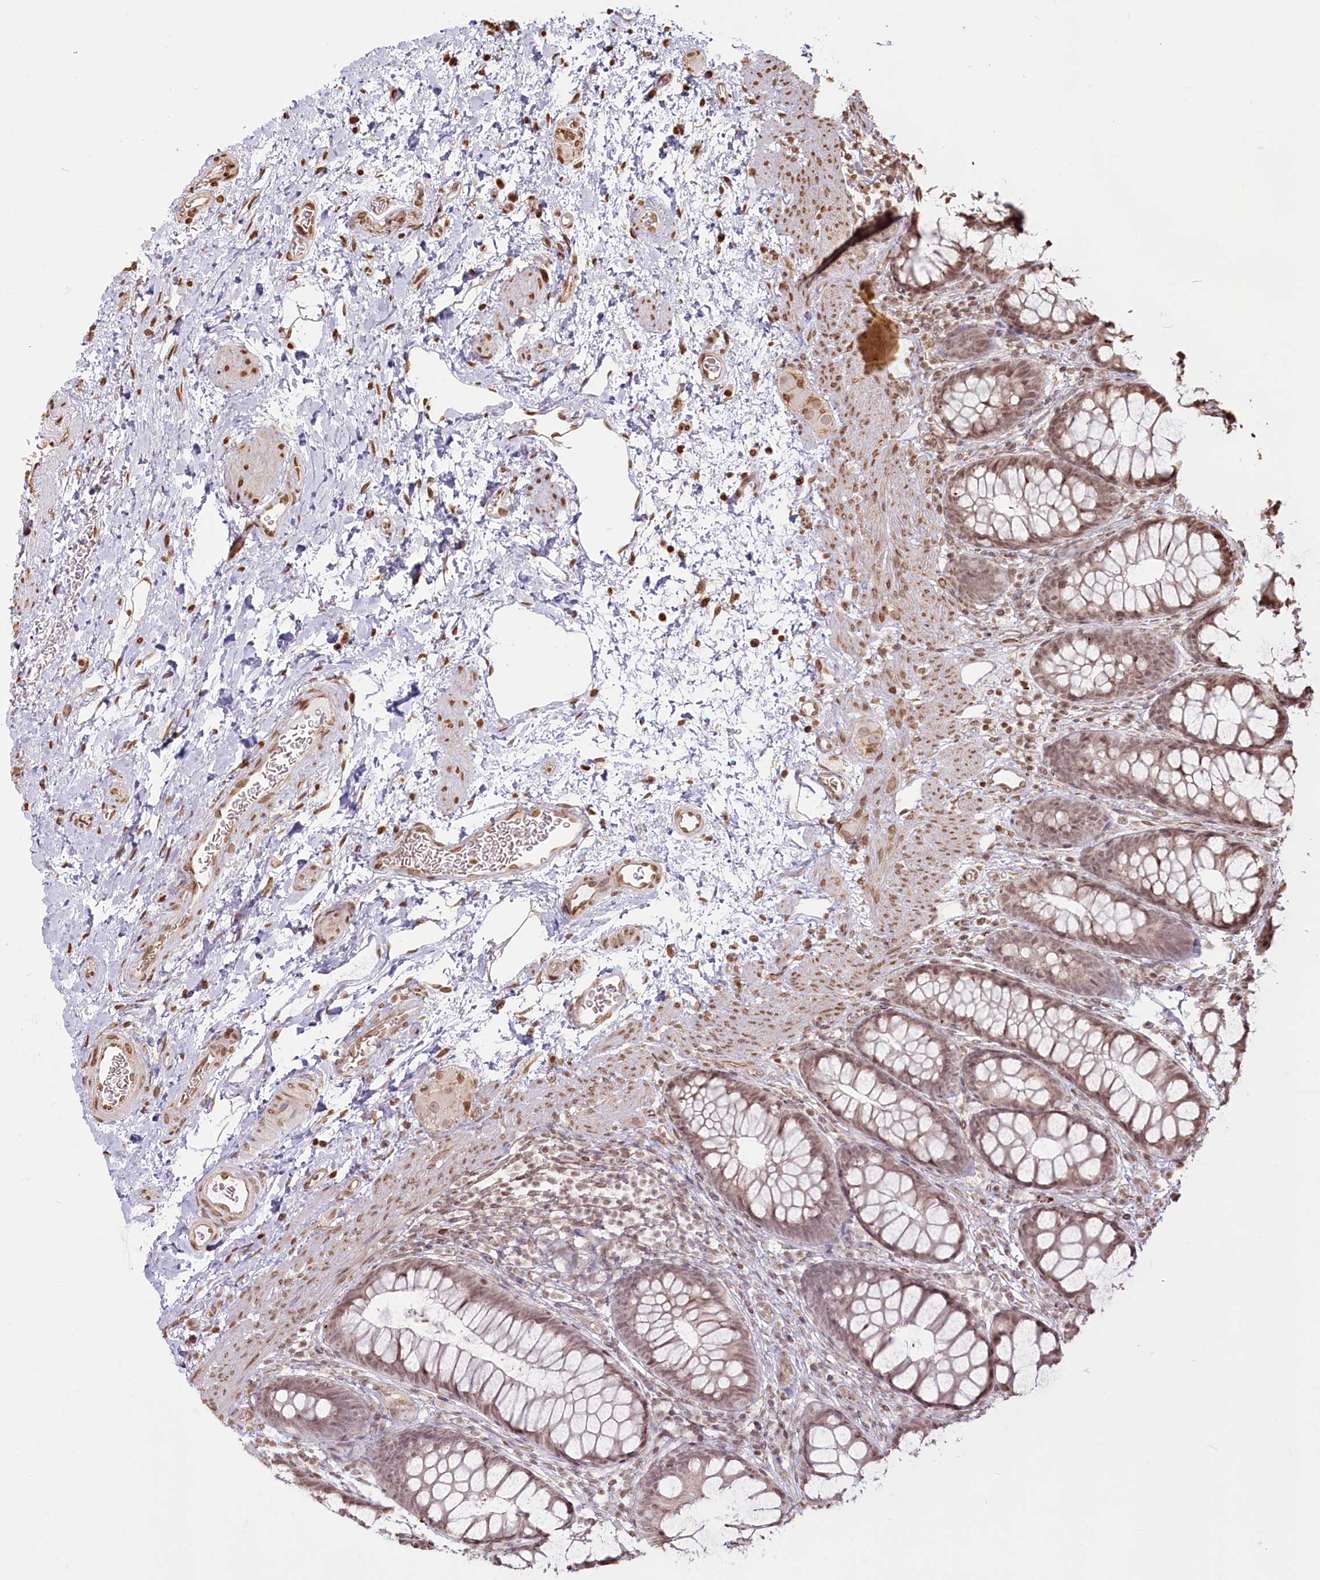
{"staining": {"intensity": "moderate", "quantity": ">75%", "location": "cytoplasmic/membranous,nuclear"}, "tissue": "colon", "cell_type": "Endothelial cells", "image_type": "normal", "snomed": [{"axis": "morphology", "description": "Normal tissue, NOS"}, {"axis": "topography", "description": "Colon"}], "caption": "This image exhibits immunohistochemistry (IHC) staining of normal colon, with medium moderate cytoplasmic/membranous,nuclear positivity in about >75% of endothelial cells.", "gene": "FAM13A", "patient": {"sex": "female", "age": 62}}